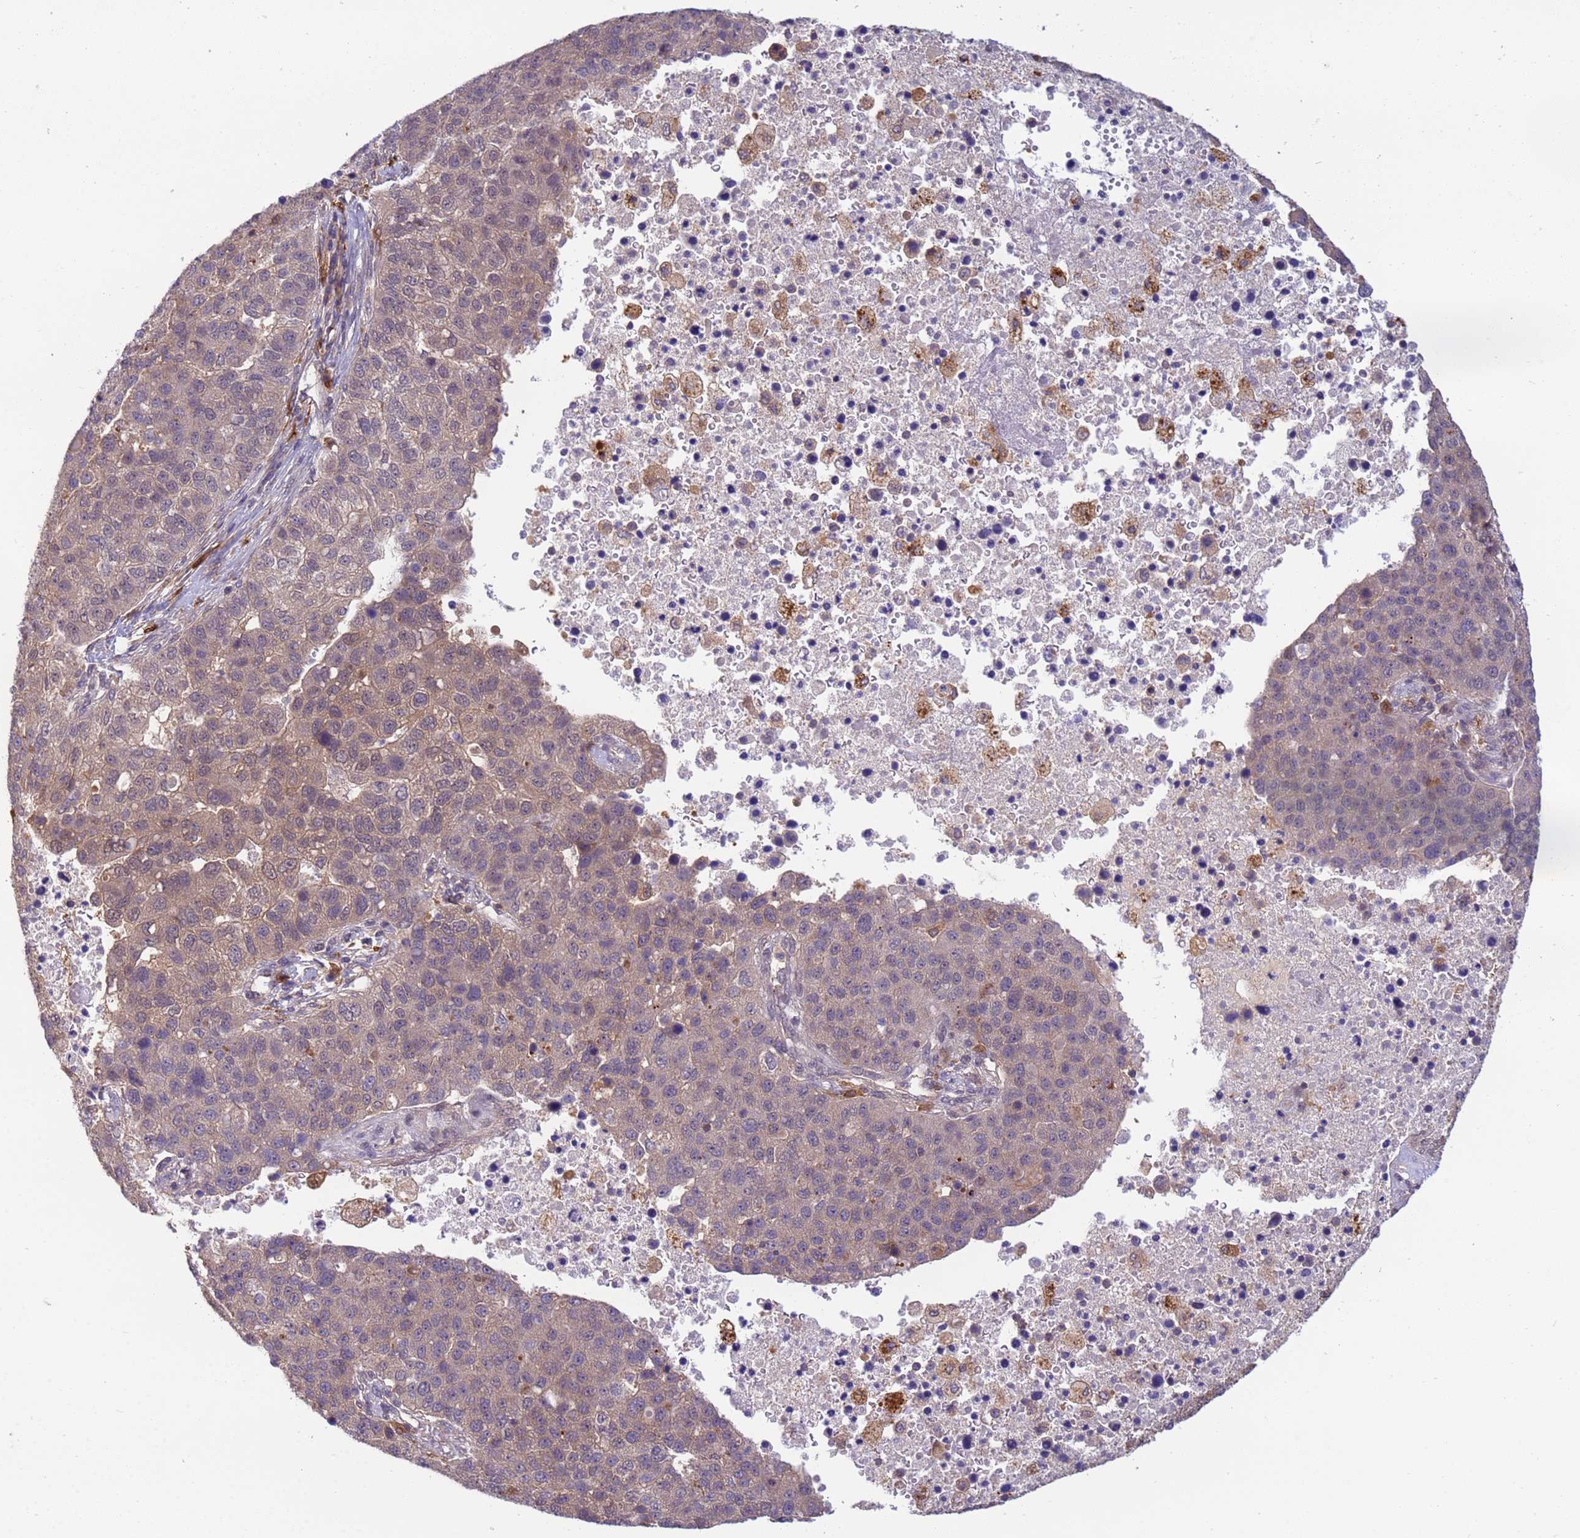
{"staining": {"intensity": "weak", "quantity": "<25%", "location": "cytoplasmic/membranous"}, "tissue": "pancreatic cancer", "cell_type": "Tumor cells", "image_type": "cancer", "snomed": [{"axis": "morphology", "description": "Adenocarcinoma, NOS"}, {"axis": "topography", "description": "Pancreas"}], "caption": "Image shows no significant protein positivity in tumor cells of pancreatic cancer. Nuclei are stained in blue.", "gene": "NPEPPS", "patient": {"sex": "female", "age": 61}}